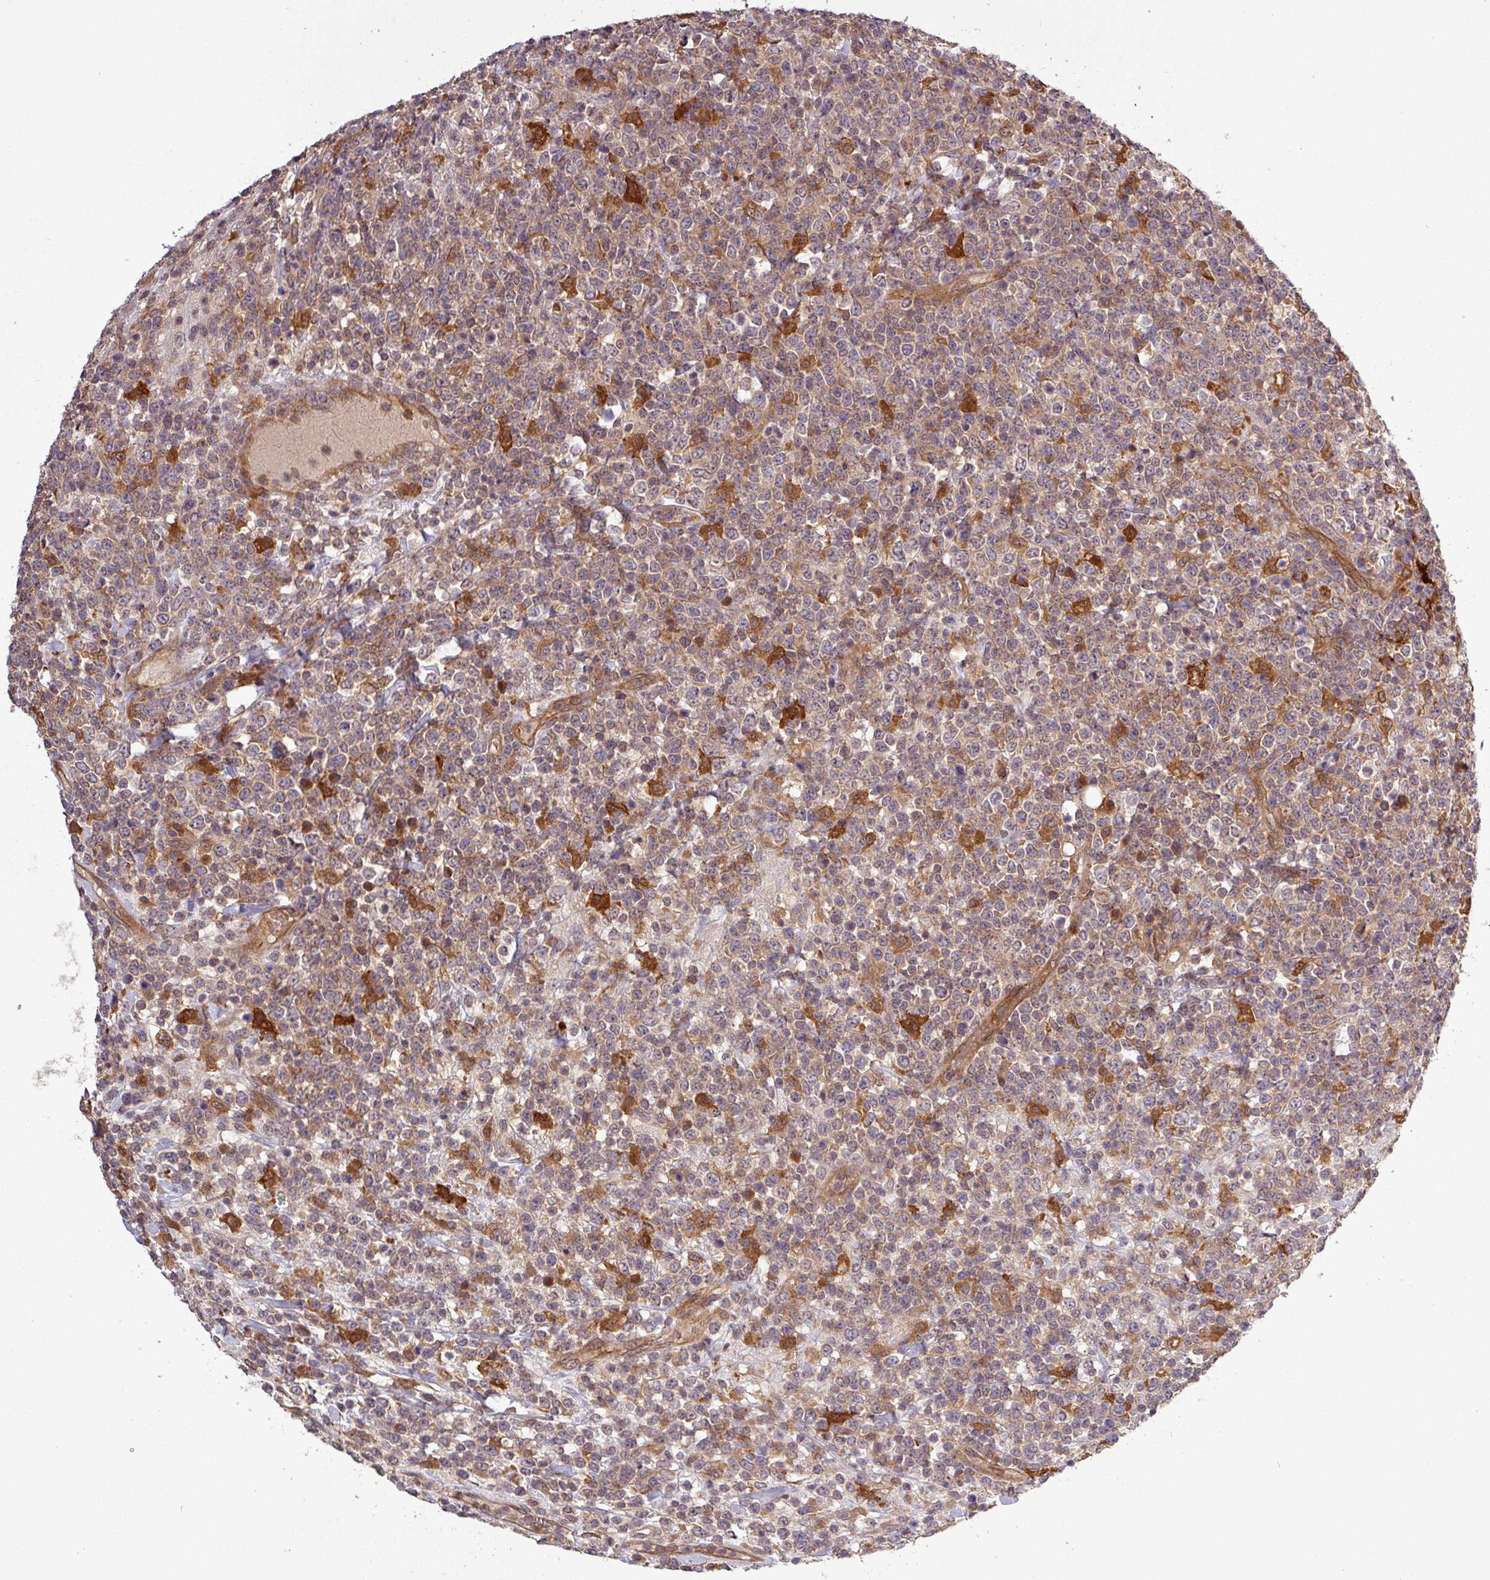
{"staining": {"intensity": "moderate", "quantity": ">75%", "location": "cytoplasmic/membranous"}, "tissue": "lymphoma", "cell_type": "Tumor cells", "image_type": "cancer", "snomed": [{"axis": "morphology", "description": "Malignant lymphoma, non-Hodgkin's type, High grade"}, {"axis": "topography", "description": "Colon"}], "caption": "This photomicrograph reveals immunohistochemistry (IHC) staining of high-grade malignant lymphoma, non-Hodgkin's type, with medium moderate cytoplasmic/membranous expression in about >75% of tumor cells.", "gene": "SIRPB2", "patient": {"sex": "female", "age": 53}}